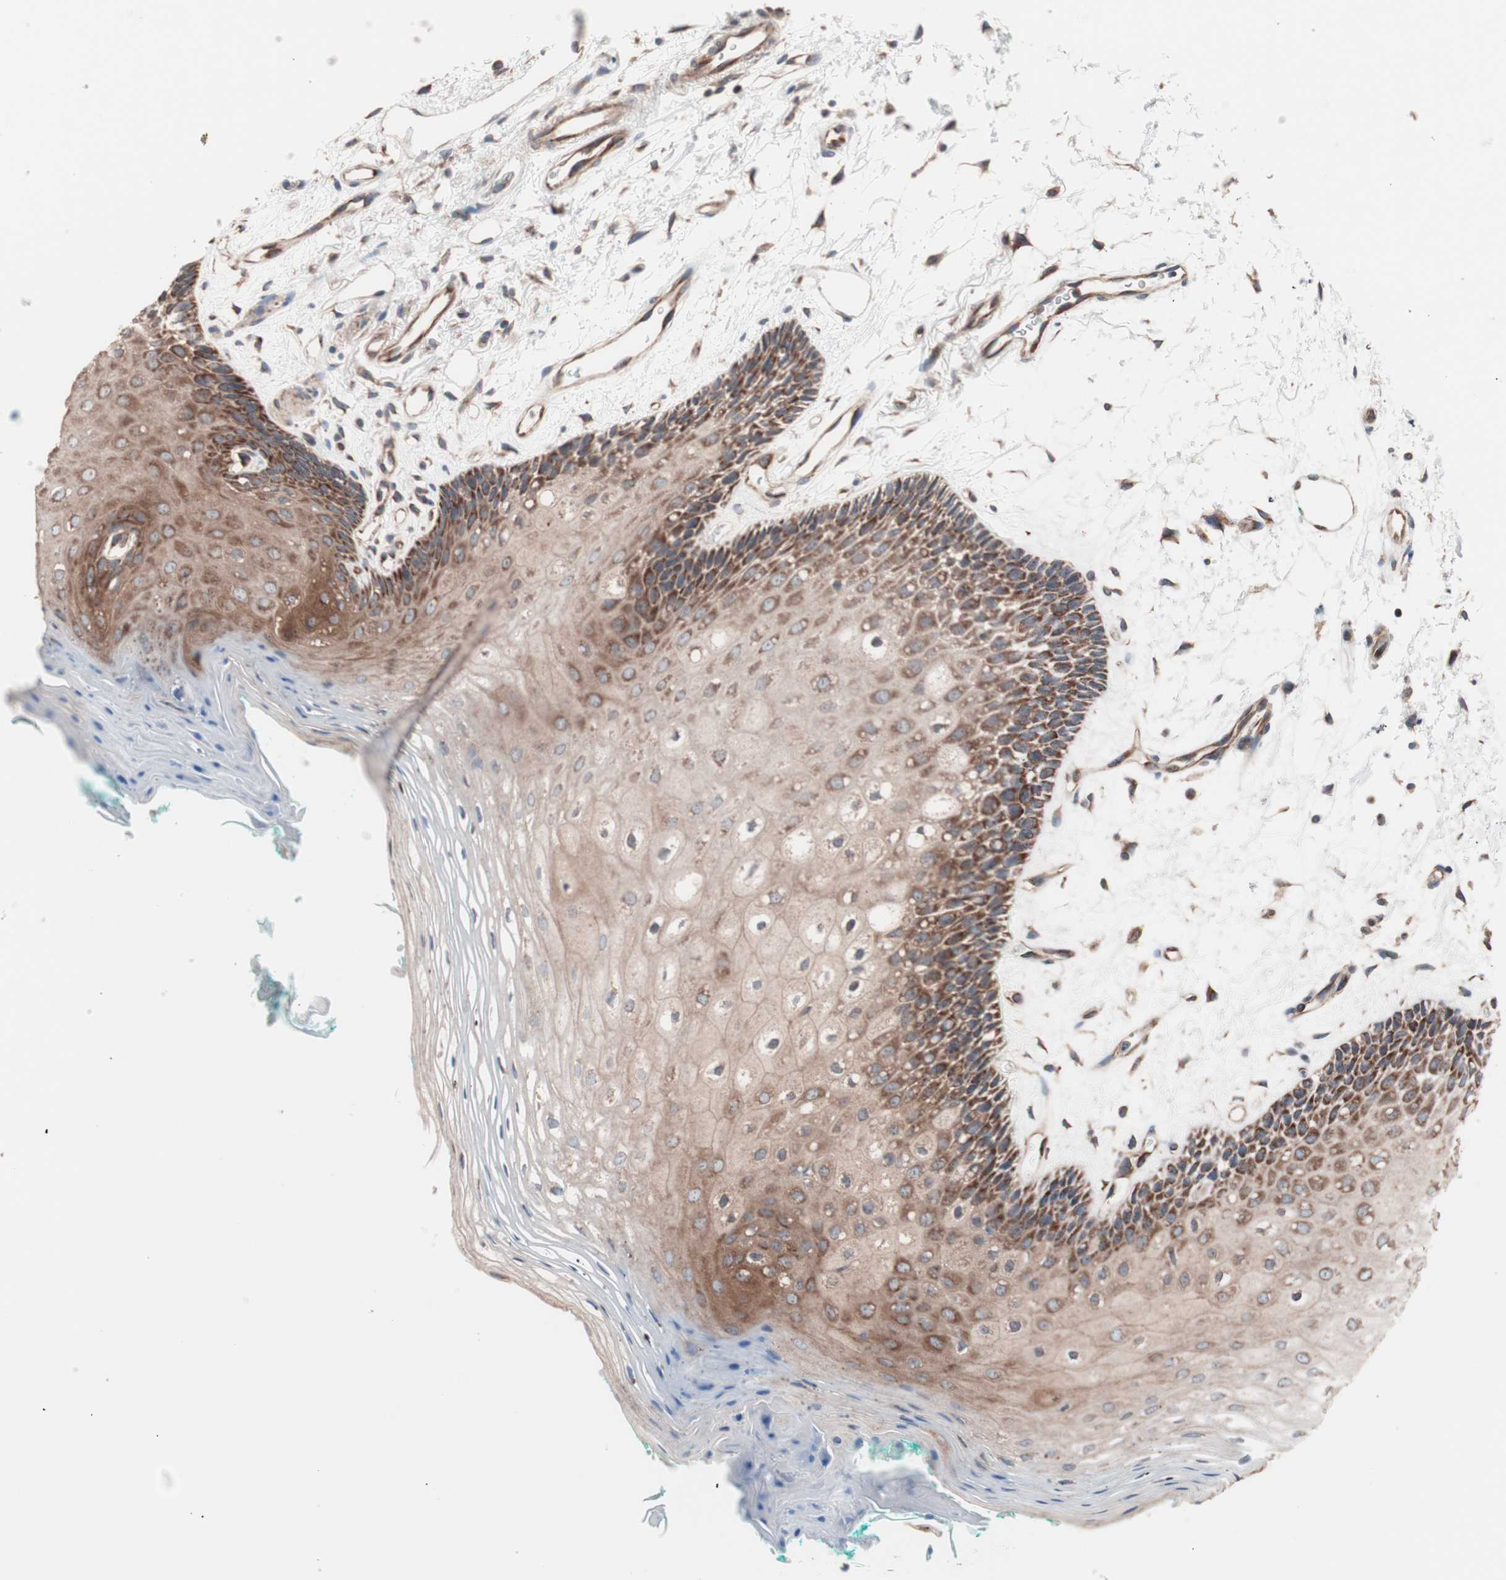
{"staining": {"intensity": "strong", "quantity": "25%-75%", "location": "cytoplasmic/membranous"}, "tissue": "oral mucosa", "cell_type": "Squamous epithelial cells", "image_type": "normal", "snomed": [{"axis": "morphology", "description": "Normal tissue, NOS"}, {"axis": "topography", "description": "Skeletal muscle"}, {"axis": "topography", "description": "Oral tissue"}, {"axis": "topography", "description": "Peripheral nerve tissue"}], "caption": "Strong cytoplasmic/membranous expression for a protein is seen in about 25%-75% of squamous epithelial cells of unremarkable oral mucosa using IHC.", "gene": "CTTNBP2NL", "patient": {"sex": "female", "age": 84}}